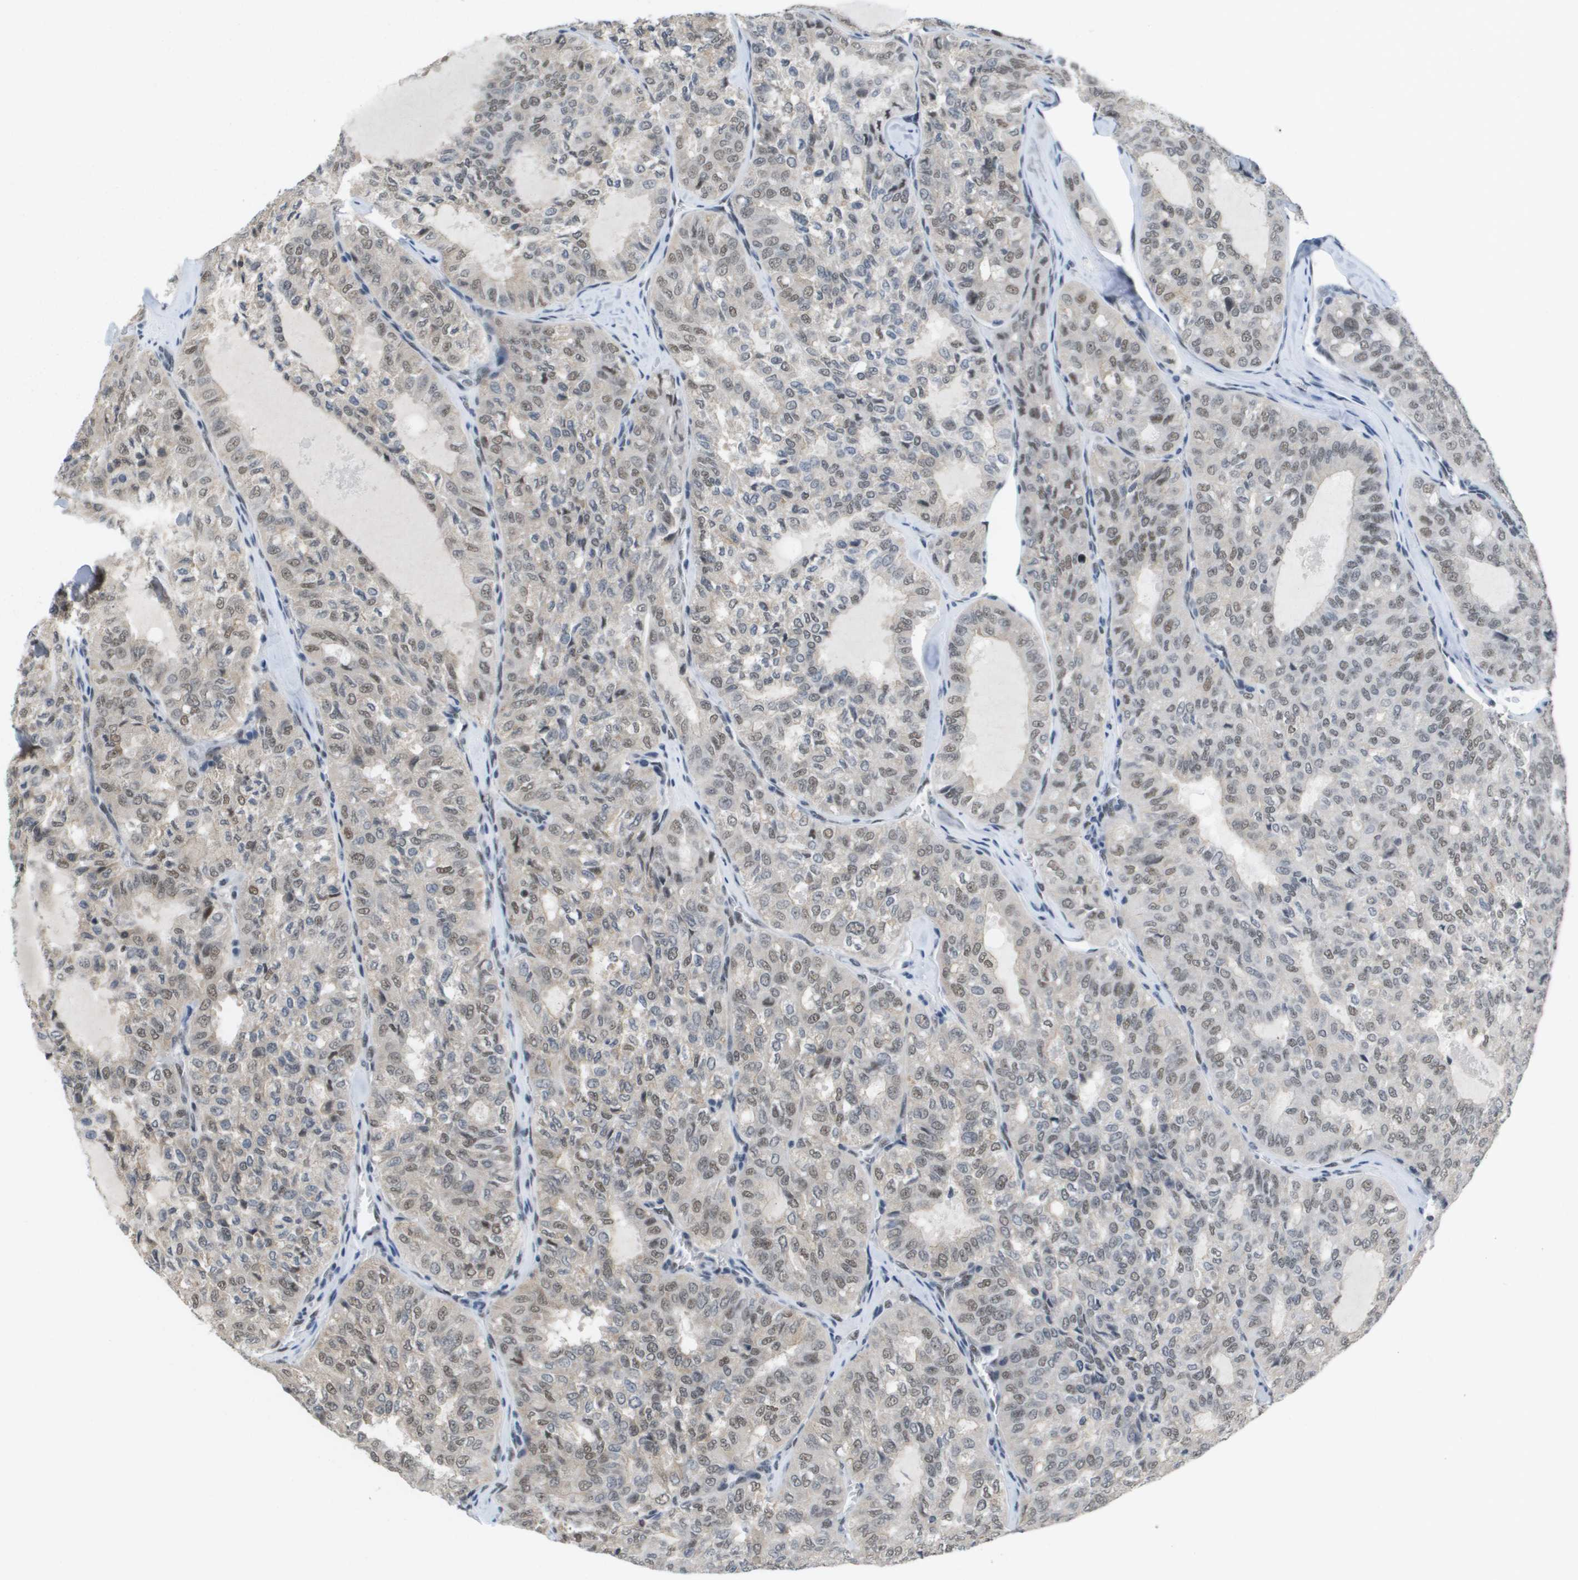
{"staining": {"intensity": "weak", "quantity": "25%-75%", "location": "nuclear"}, "tissue": "thyroid cancer", "cell_type": "Tumor cells", "image_type": "cancer", "snomed": [{"axis": "morphology", "description": "Follicular adenoma carcinoma, NOS"}, {"axis": "topography", "description": "Thyroid gland"}], "caption": "The photomicrograph shows immunohistochemical staining of thyroid cancer (follicular adenoma carcinoma). There is weak nuclear expression is seen in approximately 25%-75% of tumor cells. (IHC, brightfield microscopy, high magnification).", "gene": "ISY1", "patient": {"sex": "male", "age": 75}}